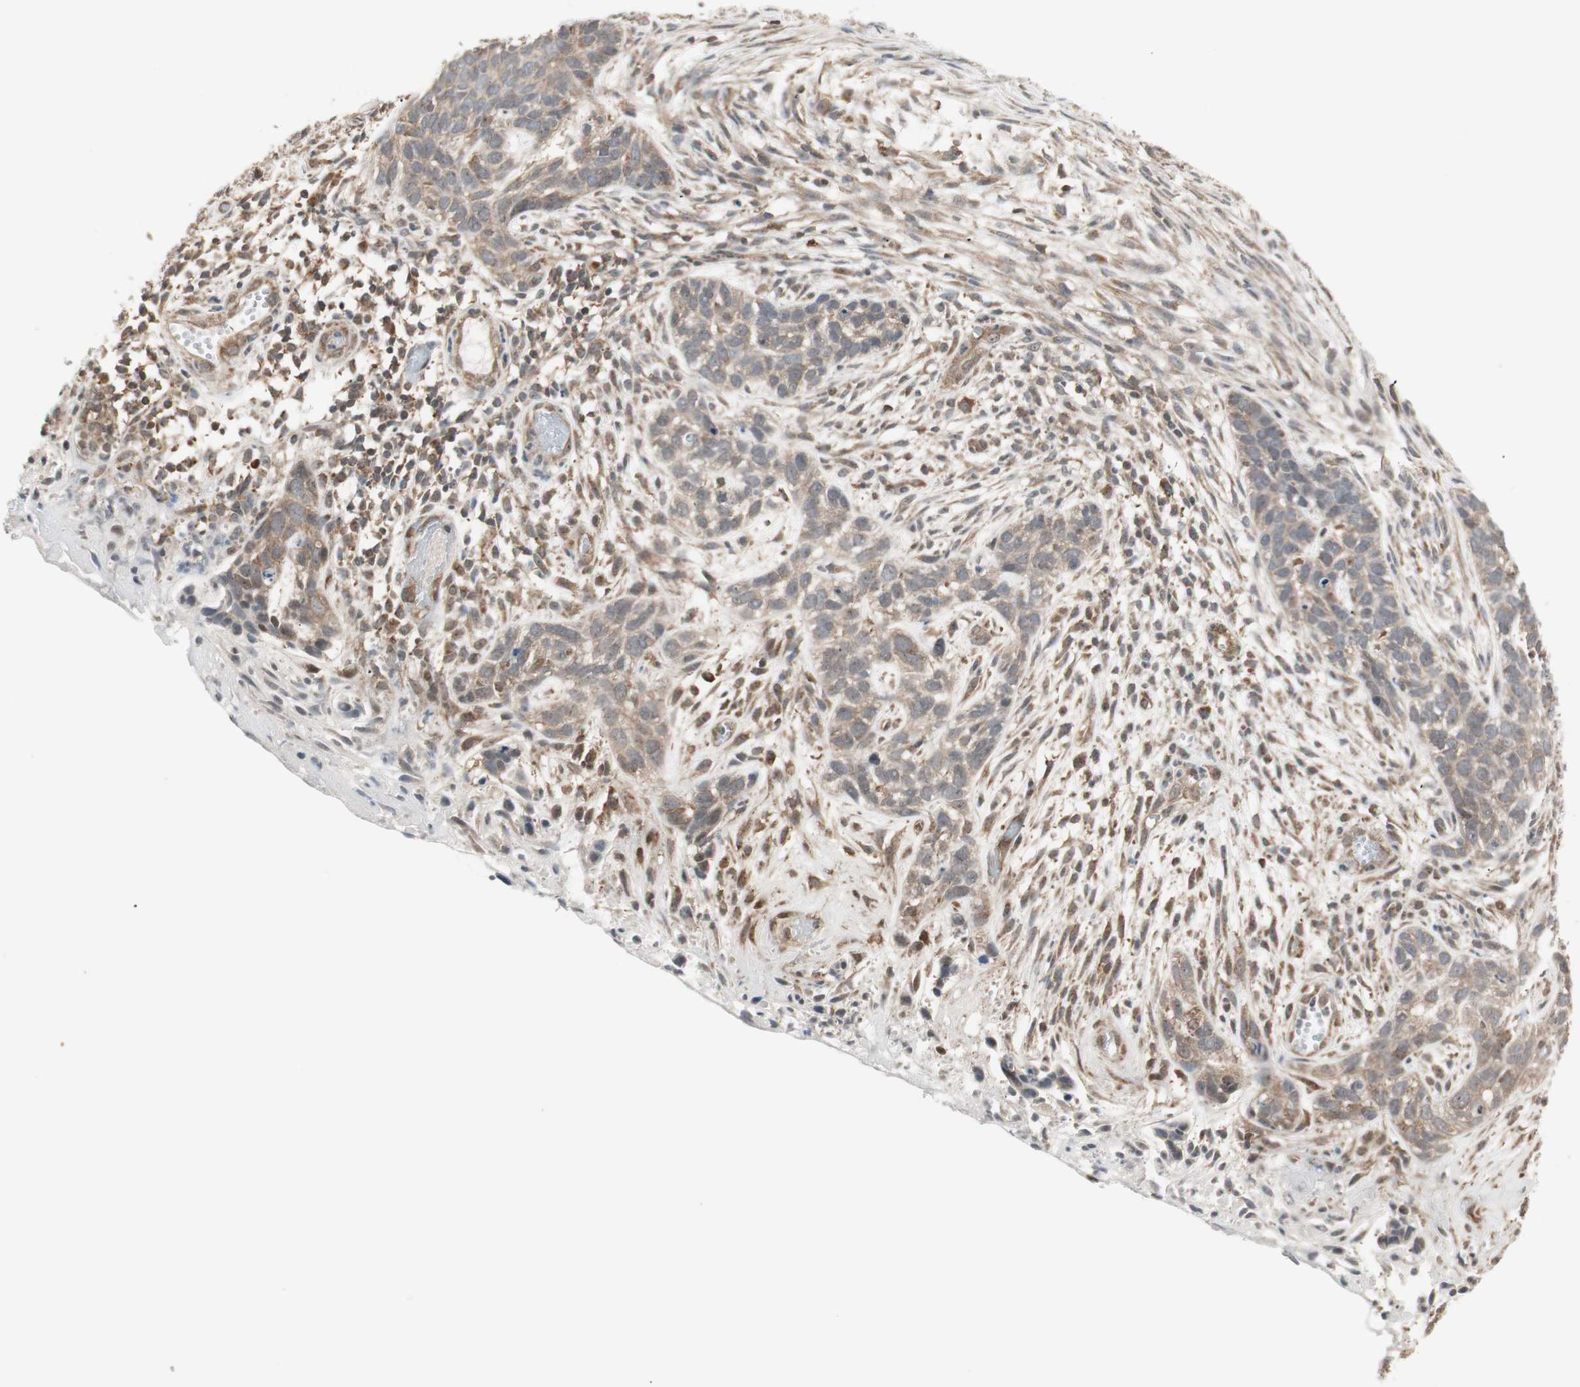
{"staining": {"intensity": "weak", "quantity": ">75%", "location": "cytoplasmic/membranous"}, "tissue": "skin cancer", "cell_type": "Tumor cells", "image_type": "cancer", "snomed": [{"axis": "morphology", "description": "Basal cell carcinoma"}, {"axis": "topography", "description": "Skin"}], "caption": "Tumor cells reveal weak cytoplasmic/membranous positivity in about >75% of cells in skin cancer.", "gene": "FBXO5", "patient": {"sex": "male", "age": 87}}